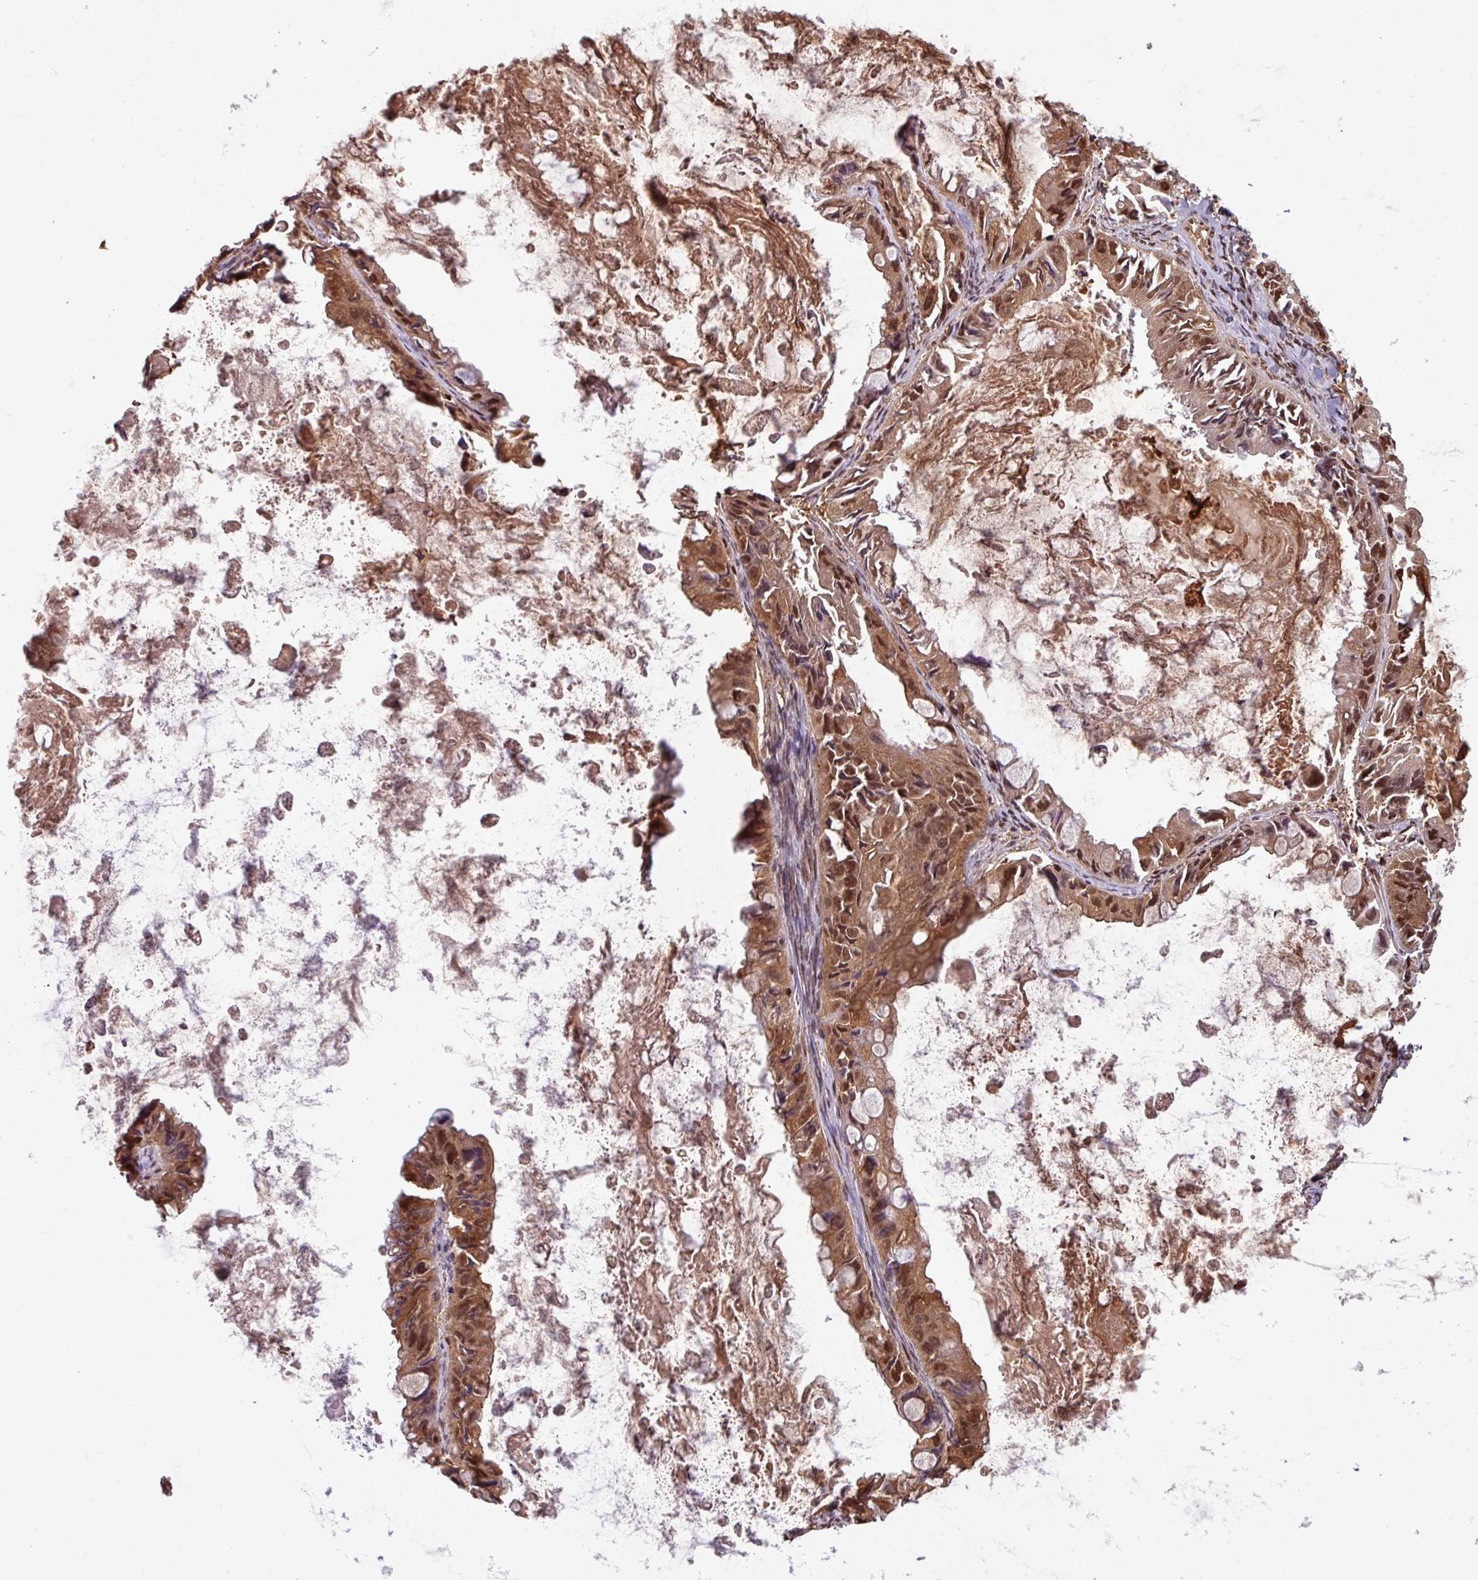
{"staining": {"intensity": "moderate", "quantity": ">75%", "location": "cytoplasmic/membranous,nuclear"}, "tissue": "ovarian cancer", "cell_type": "Tumor cells", "image_type": "cancer", "snomed": [{"axis": "morphology", "description": "Cystadenocarcinoma, mucinous, NOS"}, {"axis": "topography", "description": "Ovary"}], "caption": "Human mucinous cystadenocarcinoma (ovarian) stained for a protein (brown) demonstrates moderate cytoplasmic/membranous and nuclear positive expression in approximately >75% of tumor cells.", "gene": "KCTD11", "patient": {"sex": "female", "age": 61}}